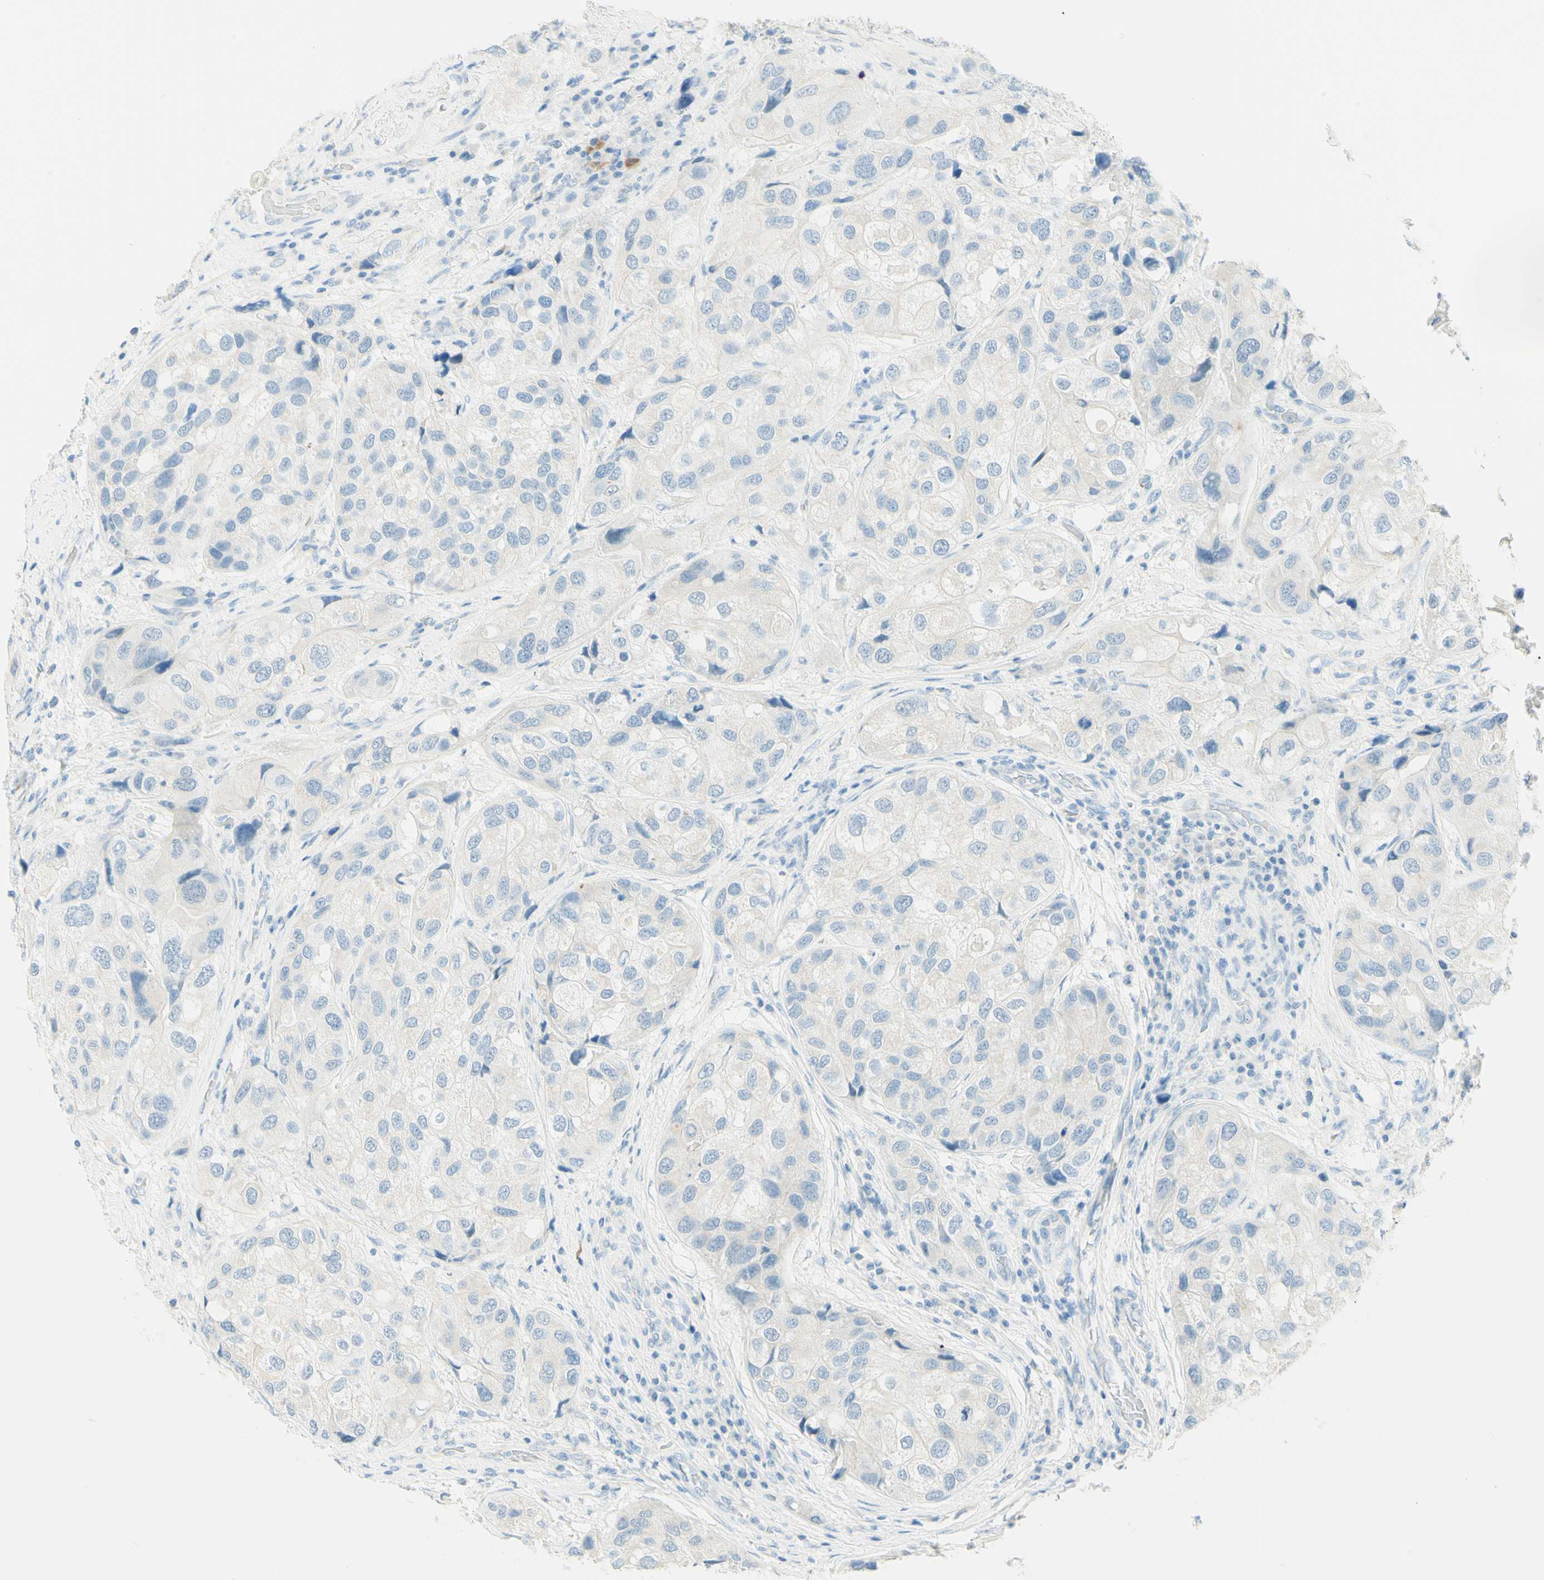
{"staining": {"intensity": "negative", "quantity": "none", "location": "none"}, "tissue": "urothelial cancer", "cell_type": "Tumor cells", "image_type": "cancer", "snomed": [{"axis": "morphology", "description": "Urothelial carcinoma, High grade"}, {"axis": "topography", "description": "Urinary bladder"}], "caption": "There is no significant staining in tumor cells of high-grade urothelial carcinoma. (Stains: DAB (3,3'-diaminobenzidine) immunohistochemistry with hematoxylin counter stain, Microscopy: brightfield microscopy at high magnification).", "gene": "TMEM132D", "patient": {"sex": "female", "age": 64}}